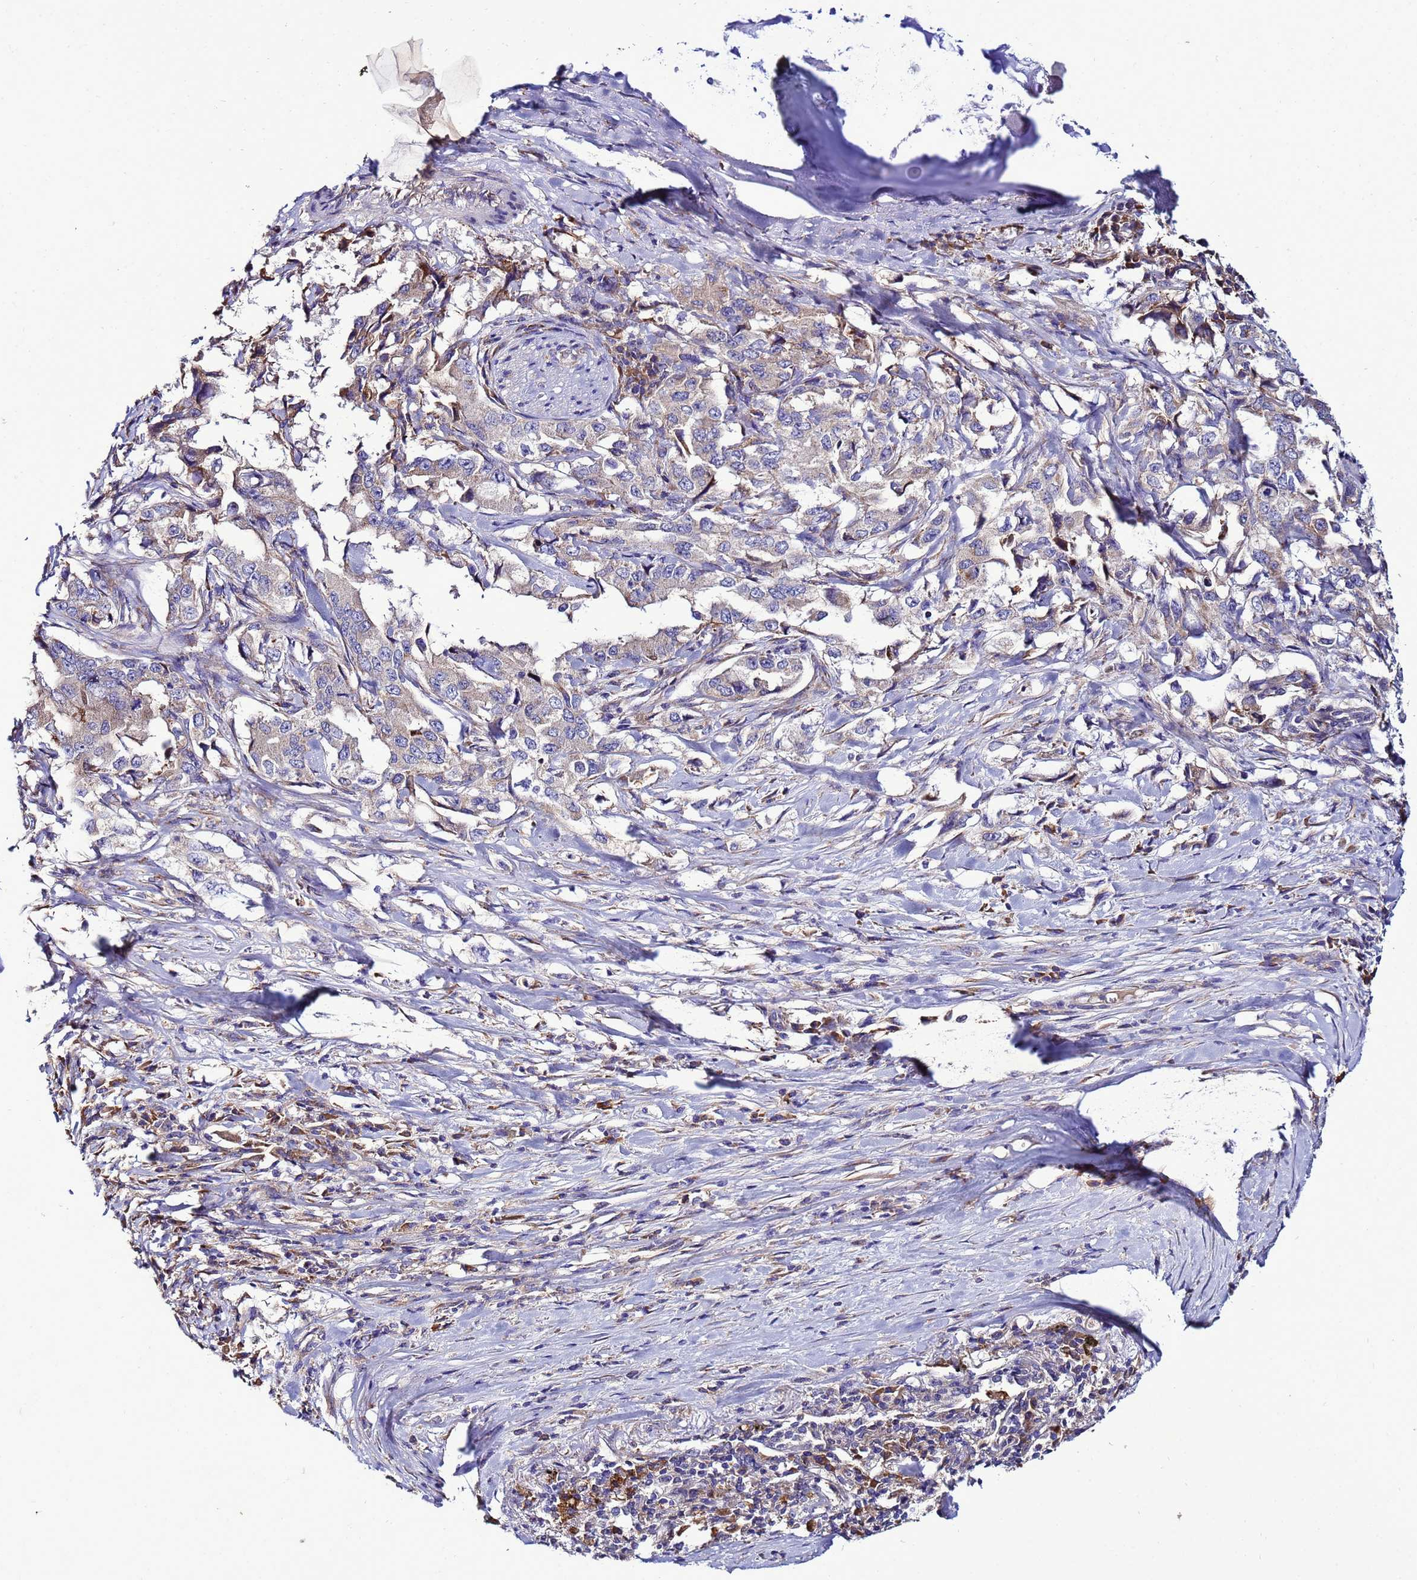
{"staining": {"intensity": "weak", "quantity": "<25%", "location": "cytoplasmic/membranous"}, "tissue": "lung cancer", "cell_type": "Tumor cells", "image_type": "cancer", "snomed": [{"axis": "morphology", "description": "Adenocarcinoma, NOS"}, {"axis": "topography", "description": "Lung"}], "caption": "Human adenocarcinoma (lung) stained for a protein using IHC demonstrates no staining in tumor cells.", "gene": "ANTKMT", "patient": {"sex": "female", "age": 51}}